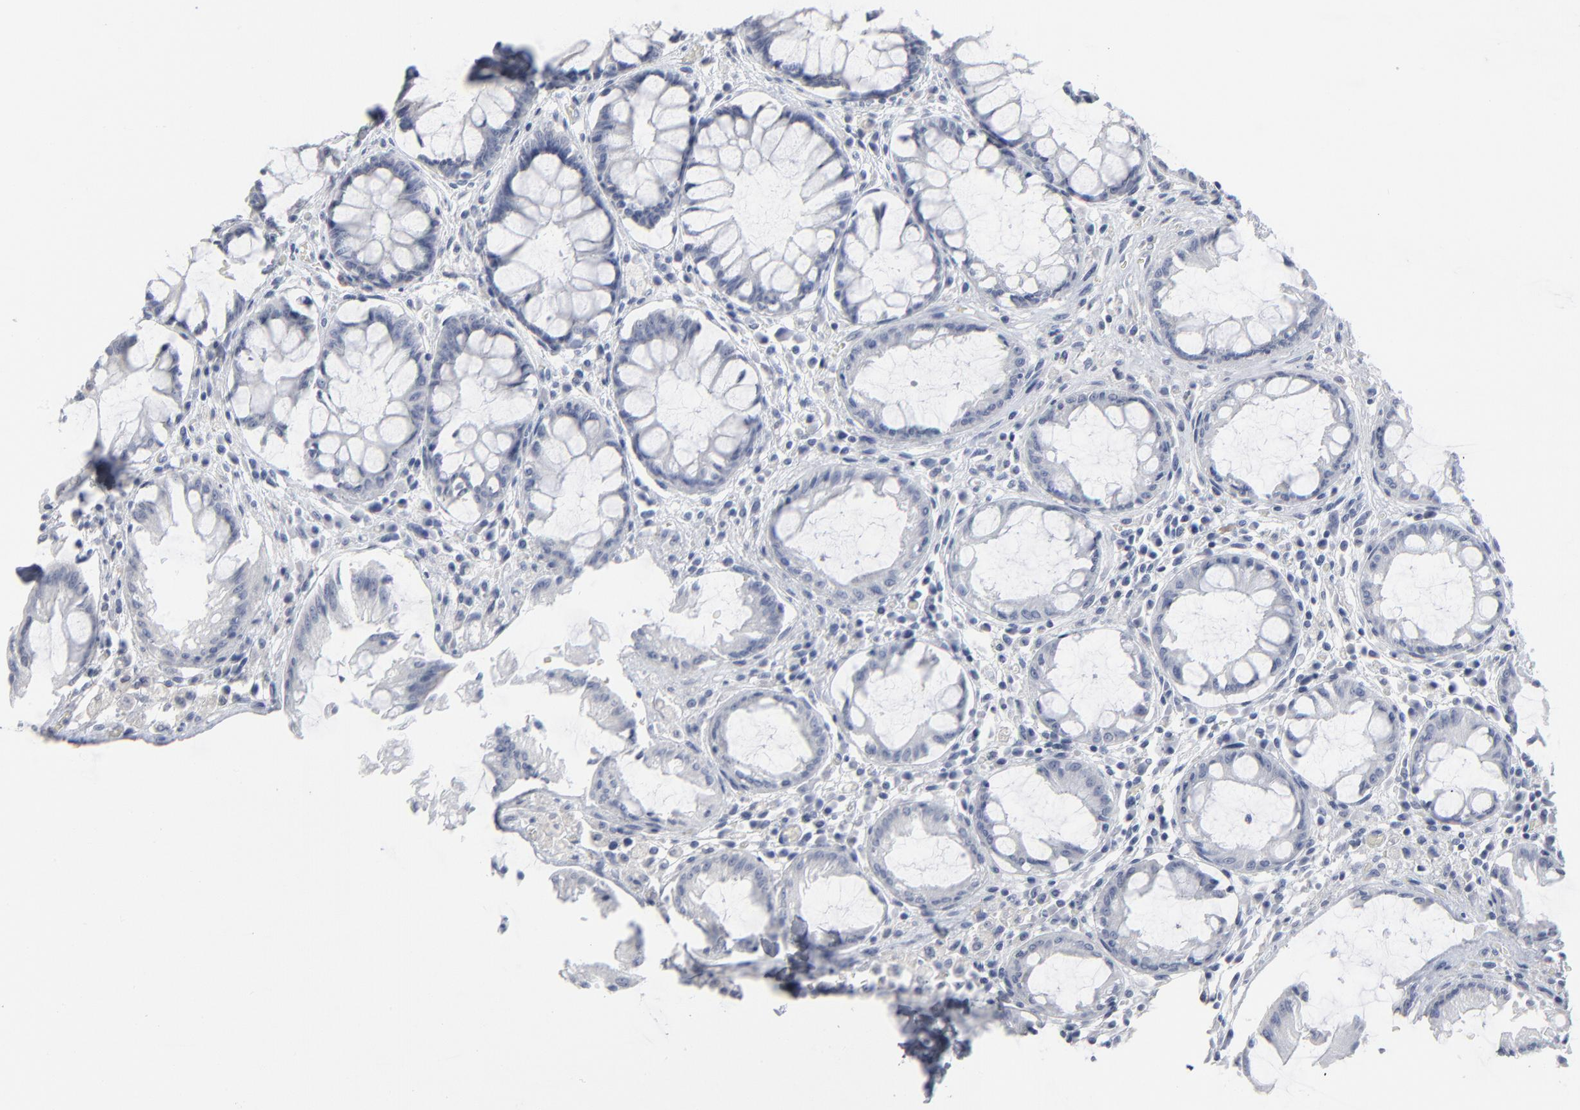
{"staining": {"intensity": "negative", "quantity": "none", "location": "none"}, "tissue": "rectum", "cell_type": "Glandular cells", "image_type": "normal", "snomed": [{"axis": "morphology", "description": "Normal tissue, NOS"}, {"axis": "topography", "description": "Rectum"}], "caption": "Glandular cells show no significant protein staining in benign rectum. The staining was performed using DAB to visualize the protein expression in brown, while the nuclei were stained in blue with hematoxylin (Magnification: 20x).", "gene": "PAGE1", "patient": {"sex": "female", "age": 46}}